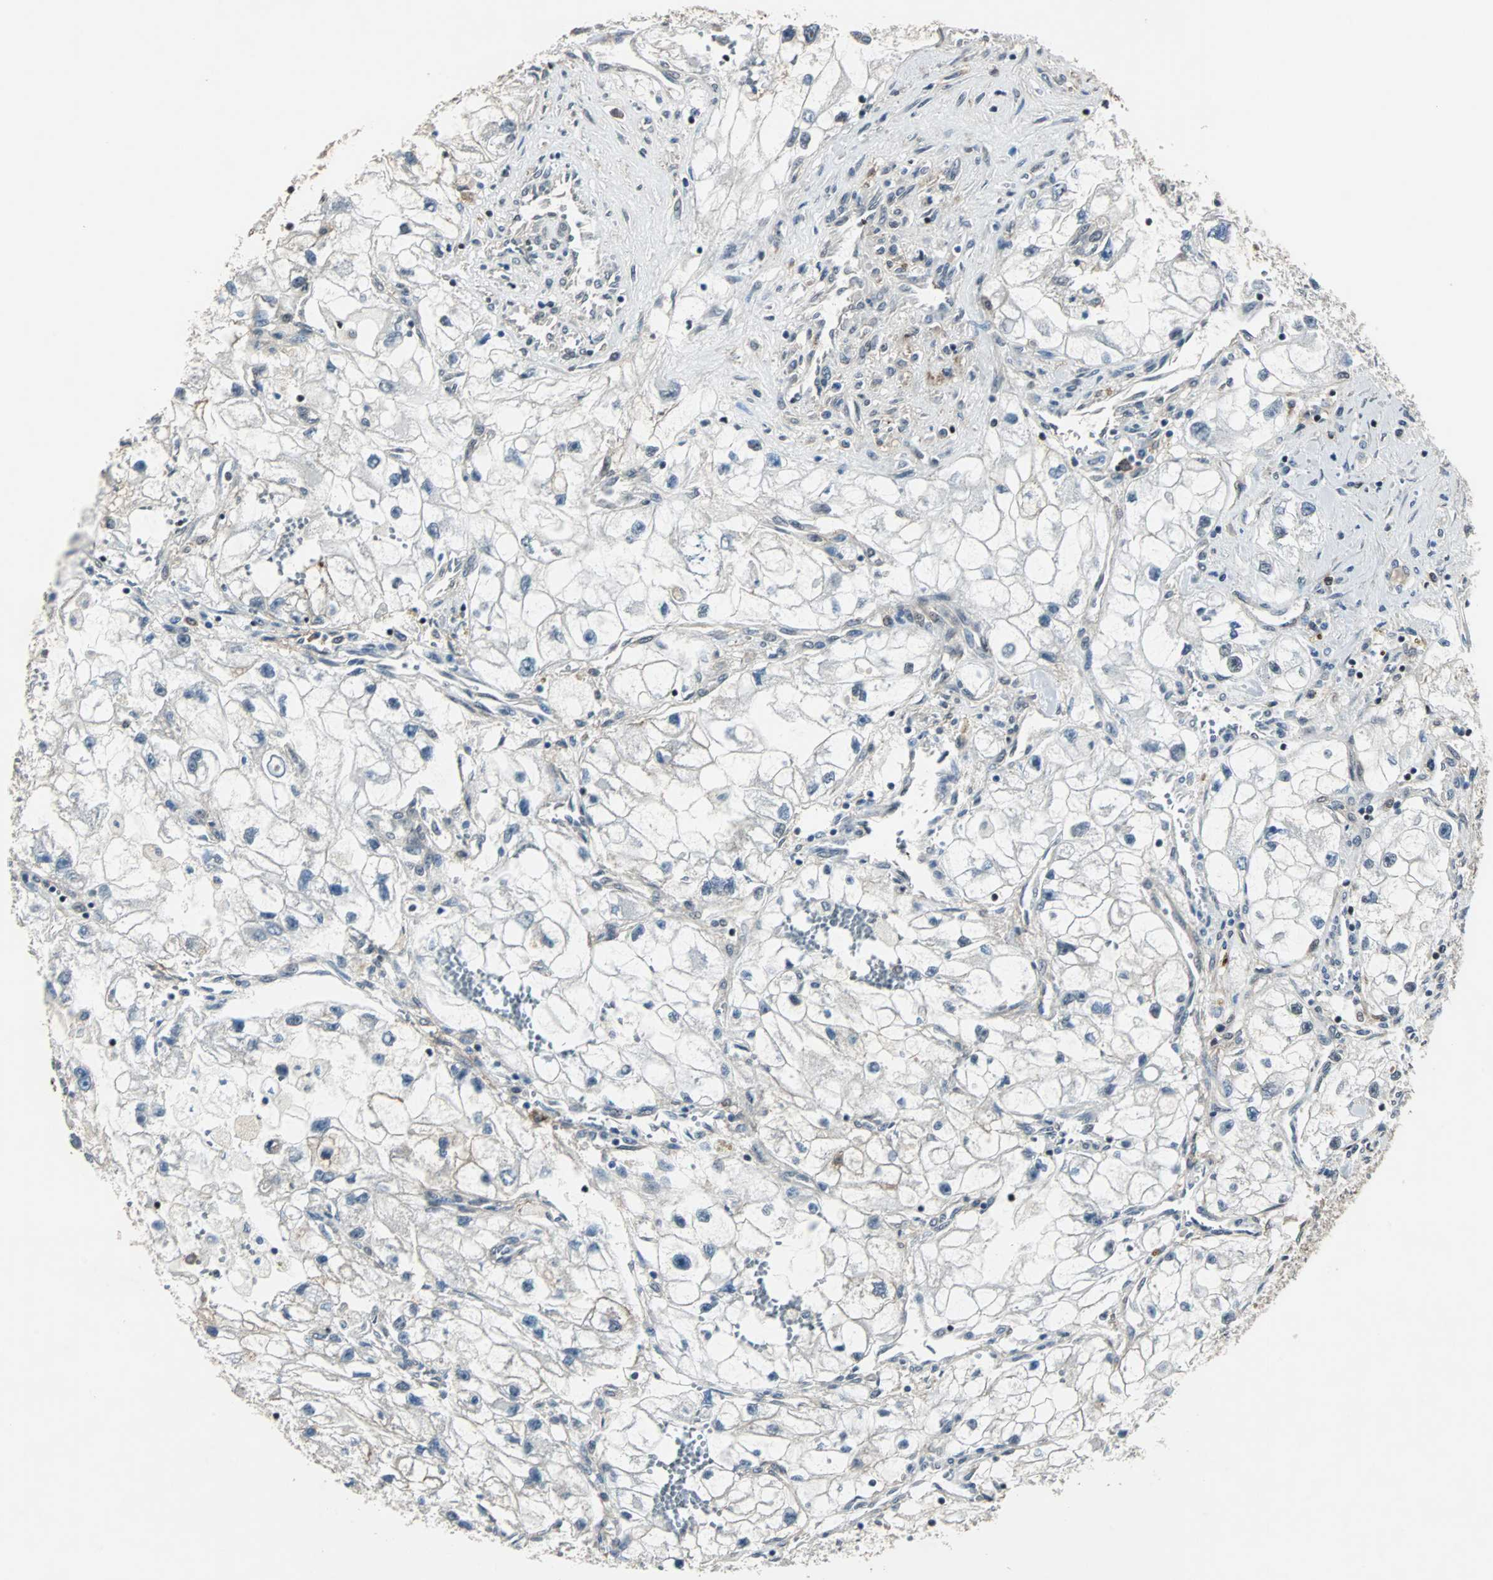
{"staining": {"intensity": "negative", "quantity": "none", "location": "none"}, "tissue": "renal cancer", "cell_type": "Tumor cells", "image_type": "cancer", "snomed": [{"axis": "morphology", "description": "Adenocarcinoma, NOS"}, {"axis": "topography", "description": "Kidney"}], "caption": "Renal cancer stained for a protein using IHC displays no staining tumor cells.", "gene": "MKX", "patient": {"sex": "female", "age": 70}}